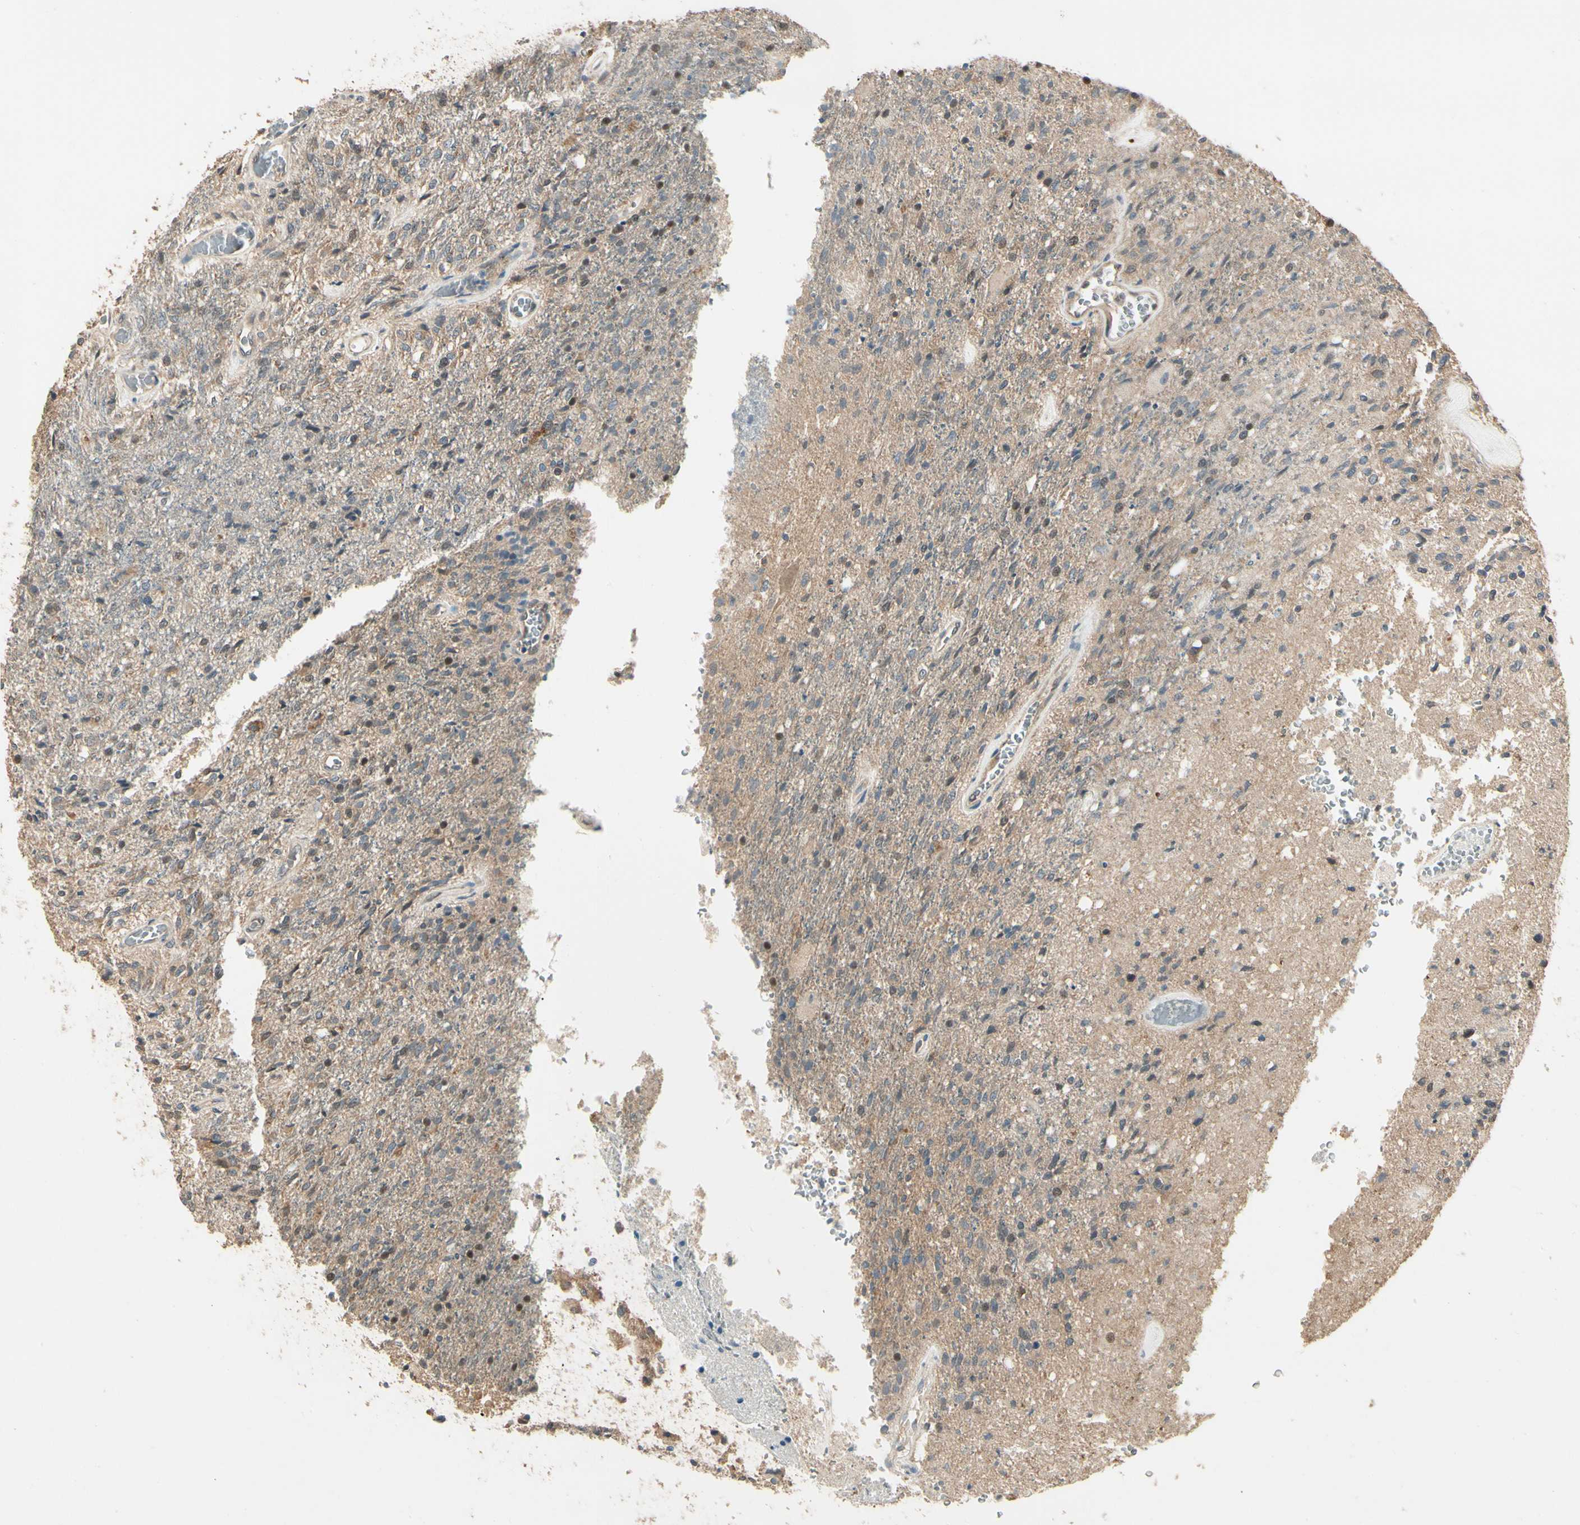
{"staining": {"intensity": "moderate", "quantity": "25%-75%", "location": "cytoplasmic/membranous,nuclear"}, "tissue": "glioma", "cell_type": "Tumor cells", "image_type": "cancer", "snomed": [{"axis": "morphology", "description": "Normal tissue, NOS"}, {"axis": "morphology", "description": "Glioma, malignant, High grade"}, {"axis": "topography", "description": "Cerebral cortex"}], "caption": "Malignant high-grade glioma was stained to show a protein in brown. There is medium levels of moderate cytoplasmic/membranous and nuclear positivity in about 25%-75% of tumor cells. Nuclei are stained in blue.", "gene": "CCT7", "patient": {"sex": "male", "age": 77}}